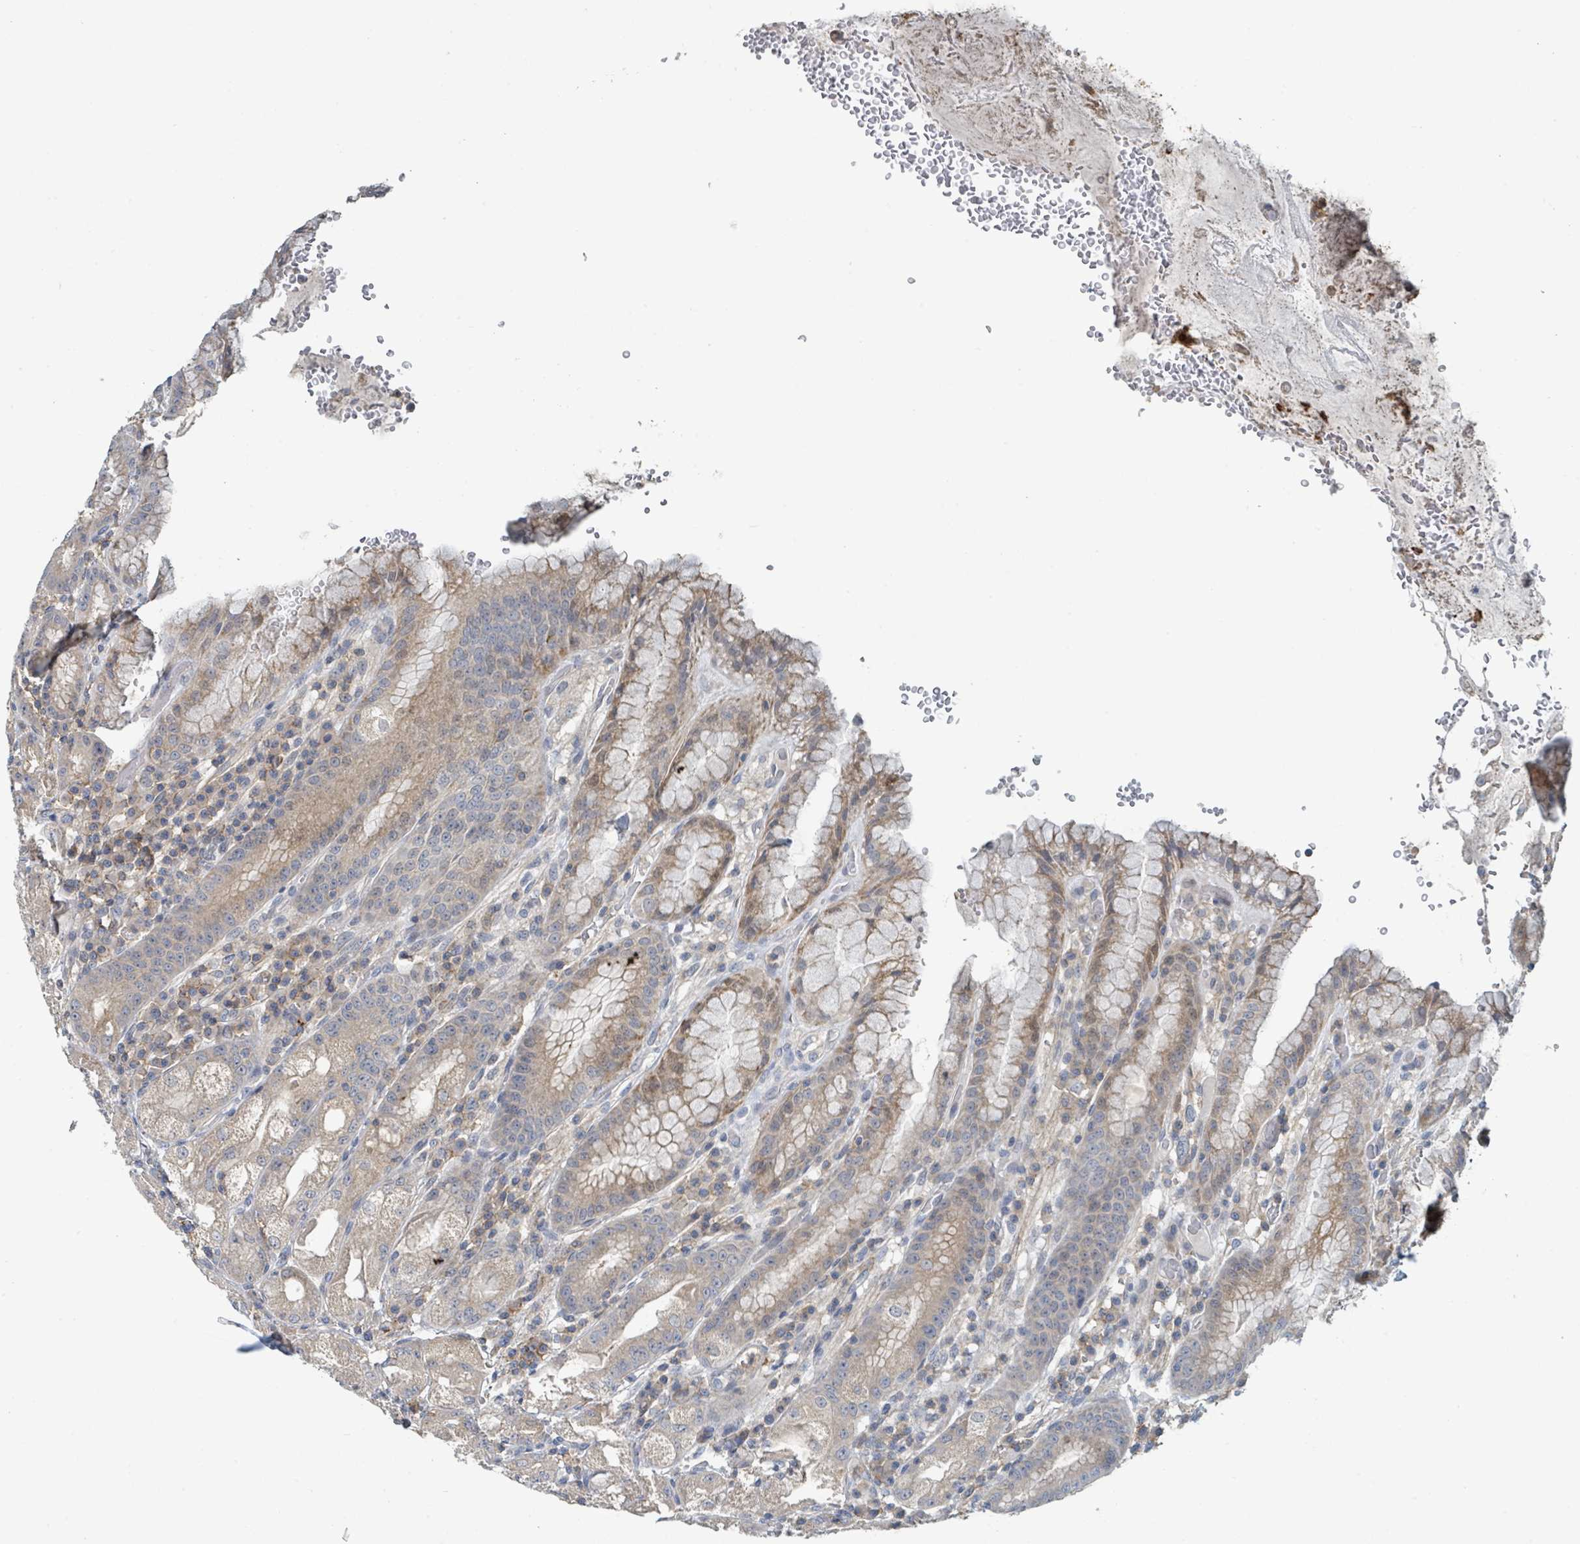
{"staining": {"intensity": "moderate", "quantity": "25%-75%", "location": "cytoplasmic/membranous"}, "tissue": "stomach", "cell_type": "Glandular cells", "image_type": "normal", "snomed": [{"axis": "morphology", "description": "Normal tissue, NOS"}, {"axis": "topography", "description": "Stomach, upper"}], "caption": "Moderate cytoplasmic/membranous staining for a protein is identified in approximately 25%-75% of glandular cells of benign stomach using immunohistochemistry (IHC).", "gene": "LRRC42", "patient": {"sex": "male", "age": 52}}